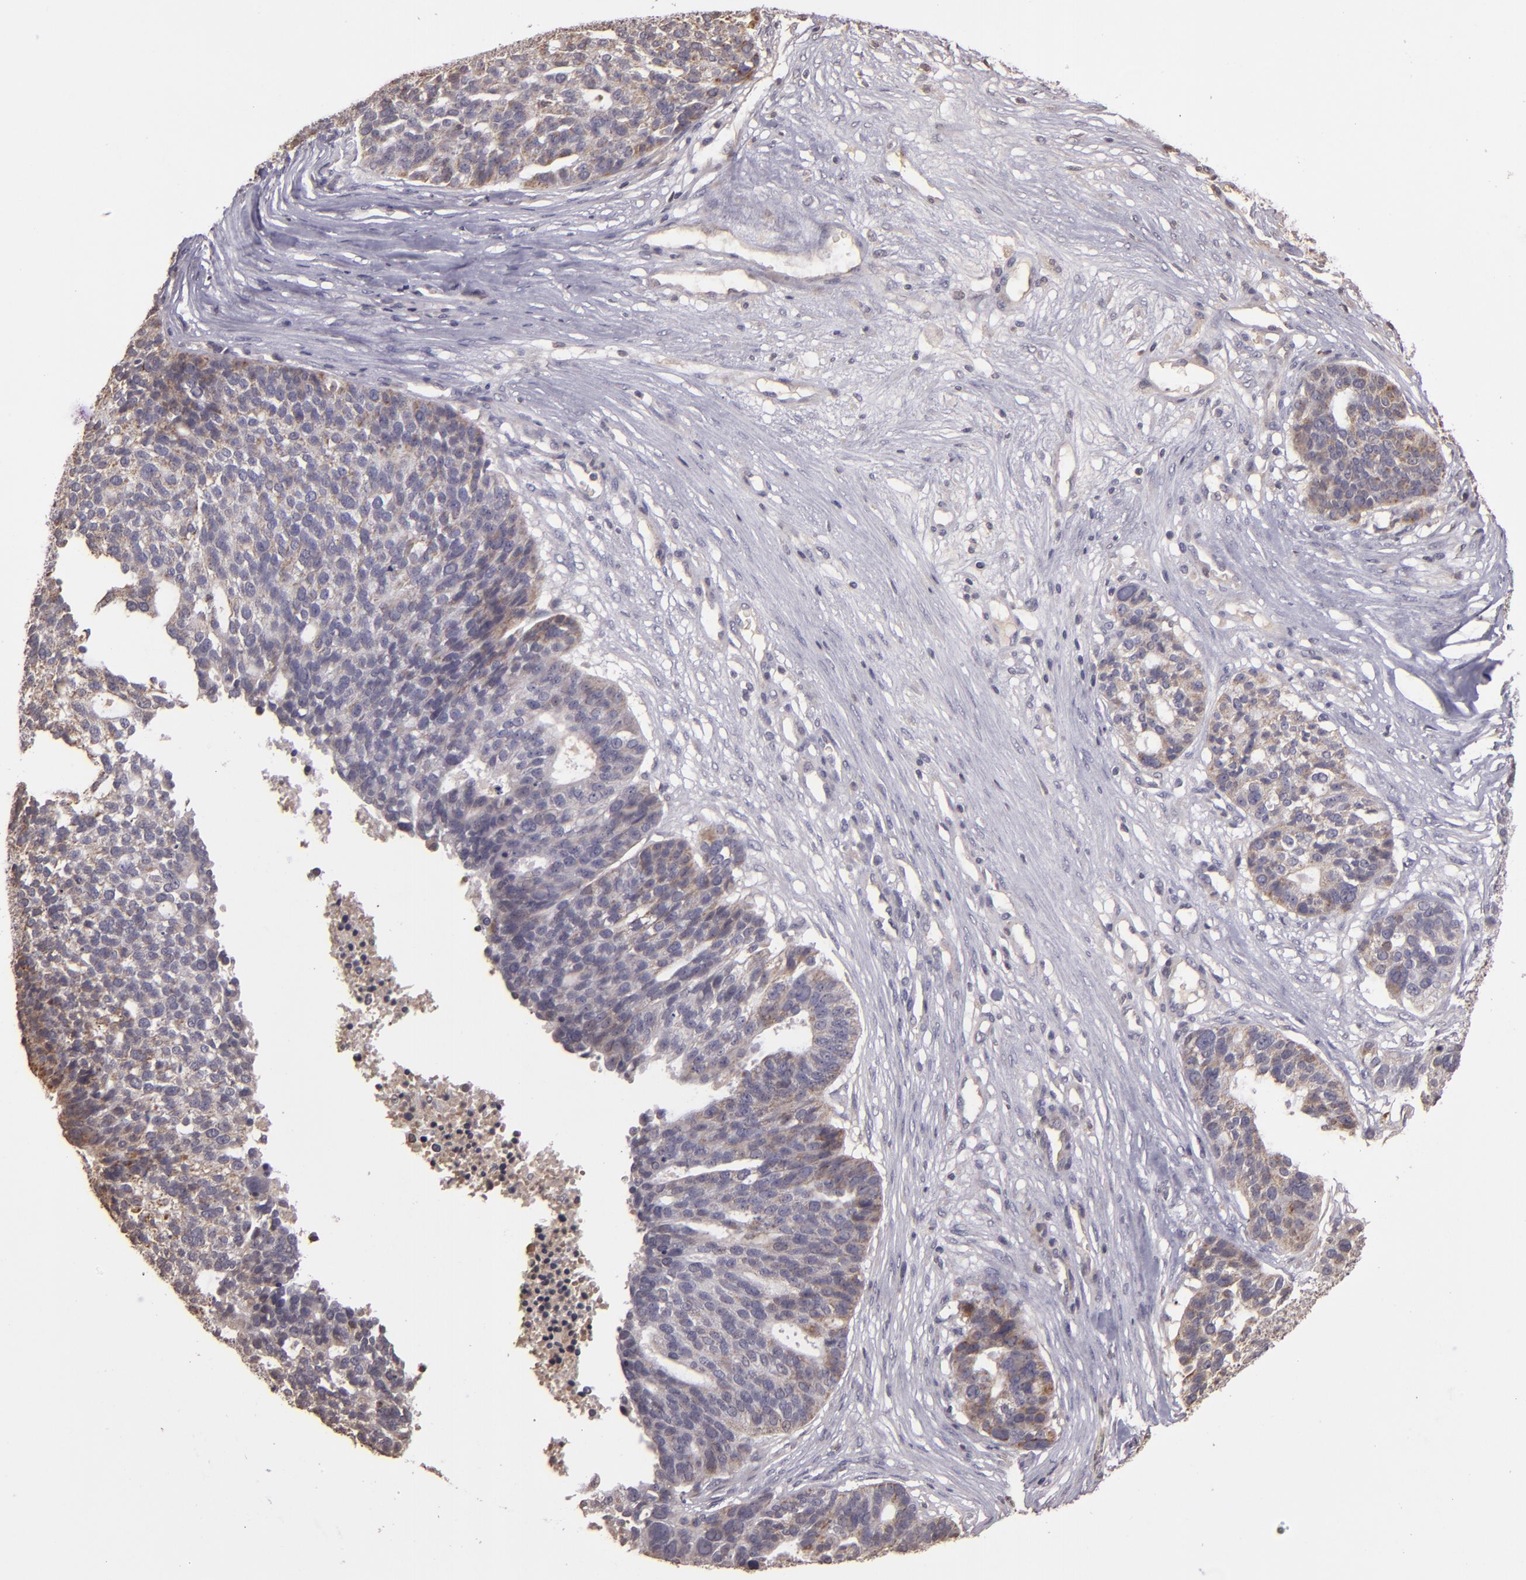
{"staining": {"intensity": "weak", "quantity": "<25%", "location": "cytoplasmic/membranous"}, "tissue": "ovarian cancer", "cell_type": "Tumor cells", "image_type": "cancer", "snomed": [{"axis": "morphology", "description": "Cystadenocarcinoma, serous, NOS"}, {"axis": "topography", "description": "Ovary"}], "caption": "Immunohistochemistry of human serous cystadenocarcinoma (ovarian) reveals no positivity in tumor cells. Brightfield microscopy of immunohistochemistry (IHC) stained with DAB (brown) and hematoxylin (blue), captured at high magnification.", "gene": "ABL1", "patient": {"sex": "female", "age": 59}}